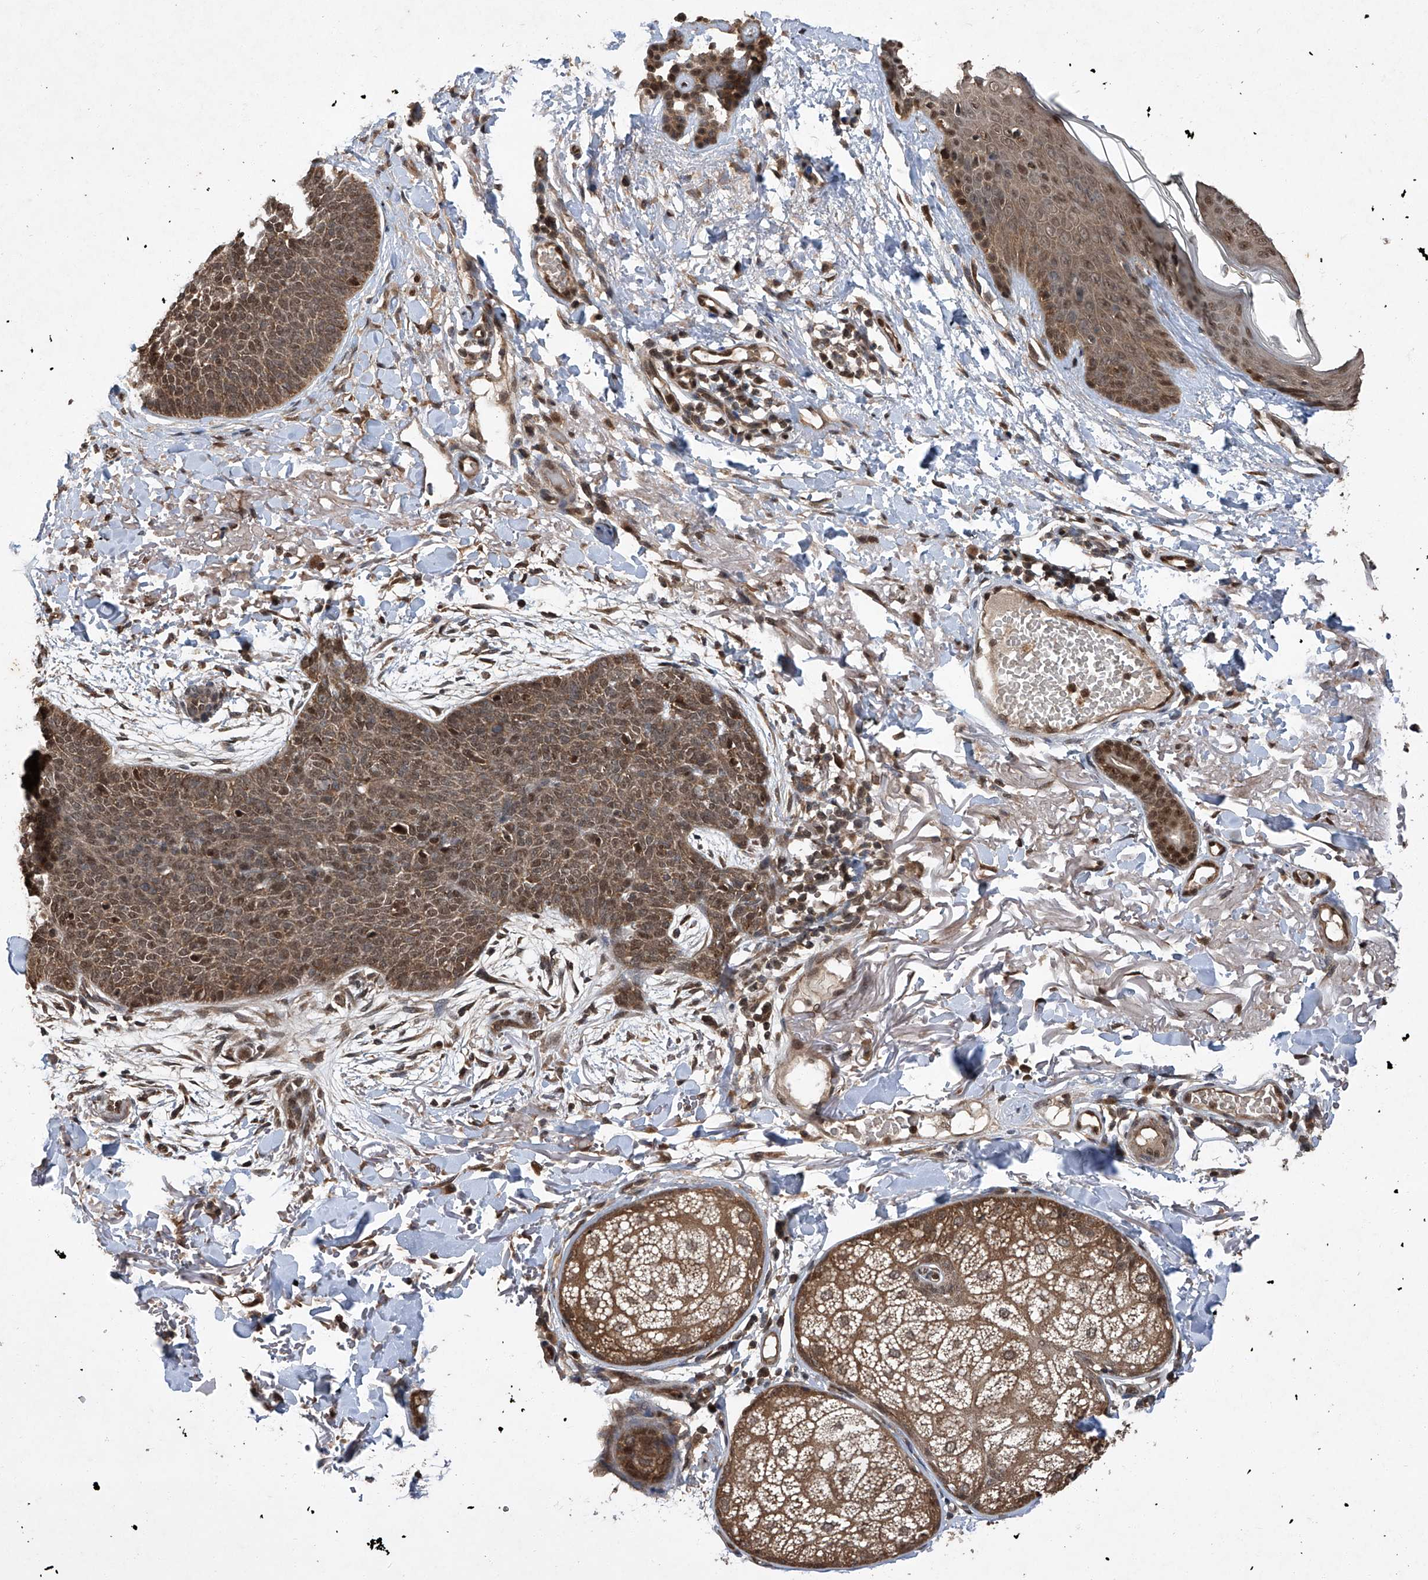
{"staining": {"intensity": "strong", "quantity": ">75%", "location": "cytoplasmic/membranous,nuclear"}, "tissue": "skin cancer", "cell_type": "Tumor cells", "image_type": "cancer", "snomed": [{"axis": "morphology", "description": "Basal cell carcinoma"}, {"axis": "topography", "description": "Skin"}], "caption": "Immunohistochemistry image of skin cancer stained for a protein (brown), which shows high levels of strong cytoplasmic/membranous and nuclear staining in approximately >75% of tumor cells.", "gene": "TSNAX", "patient": {"sex": "male", "age": 85}}